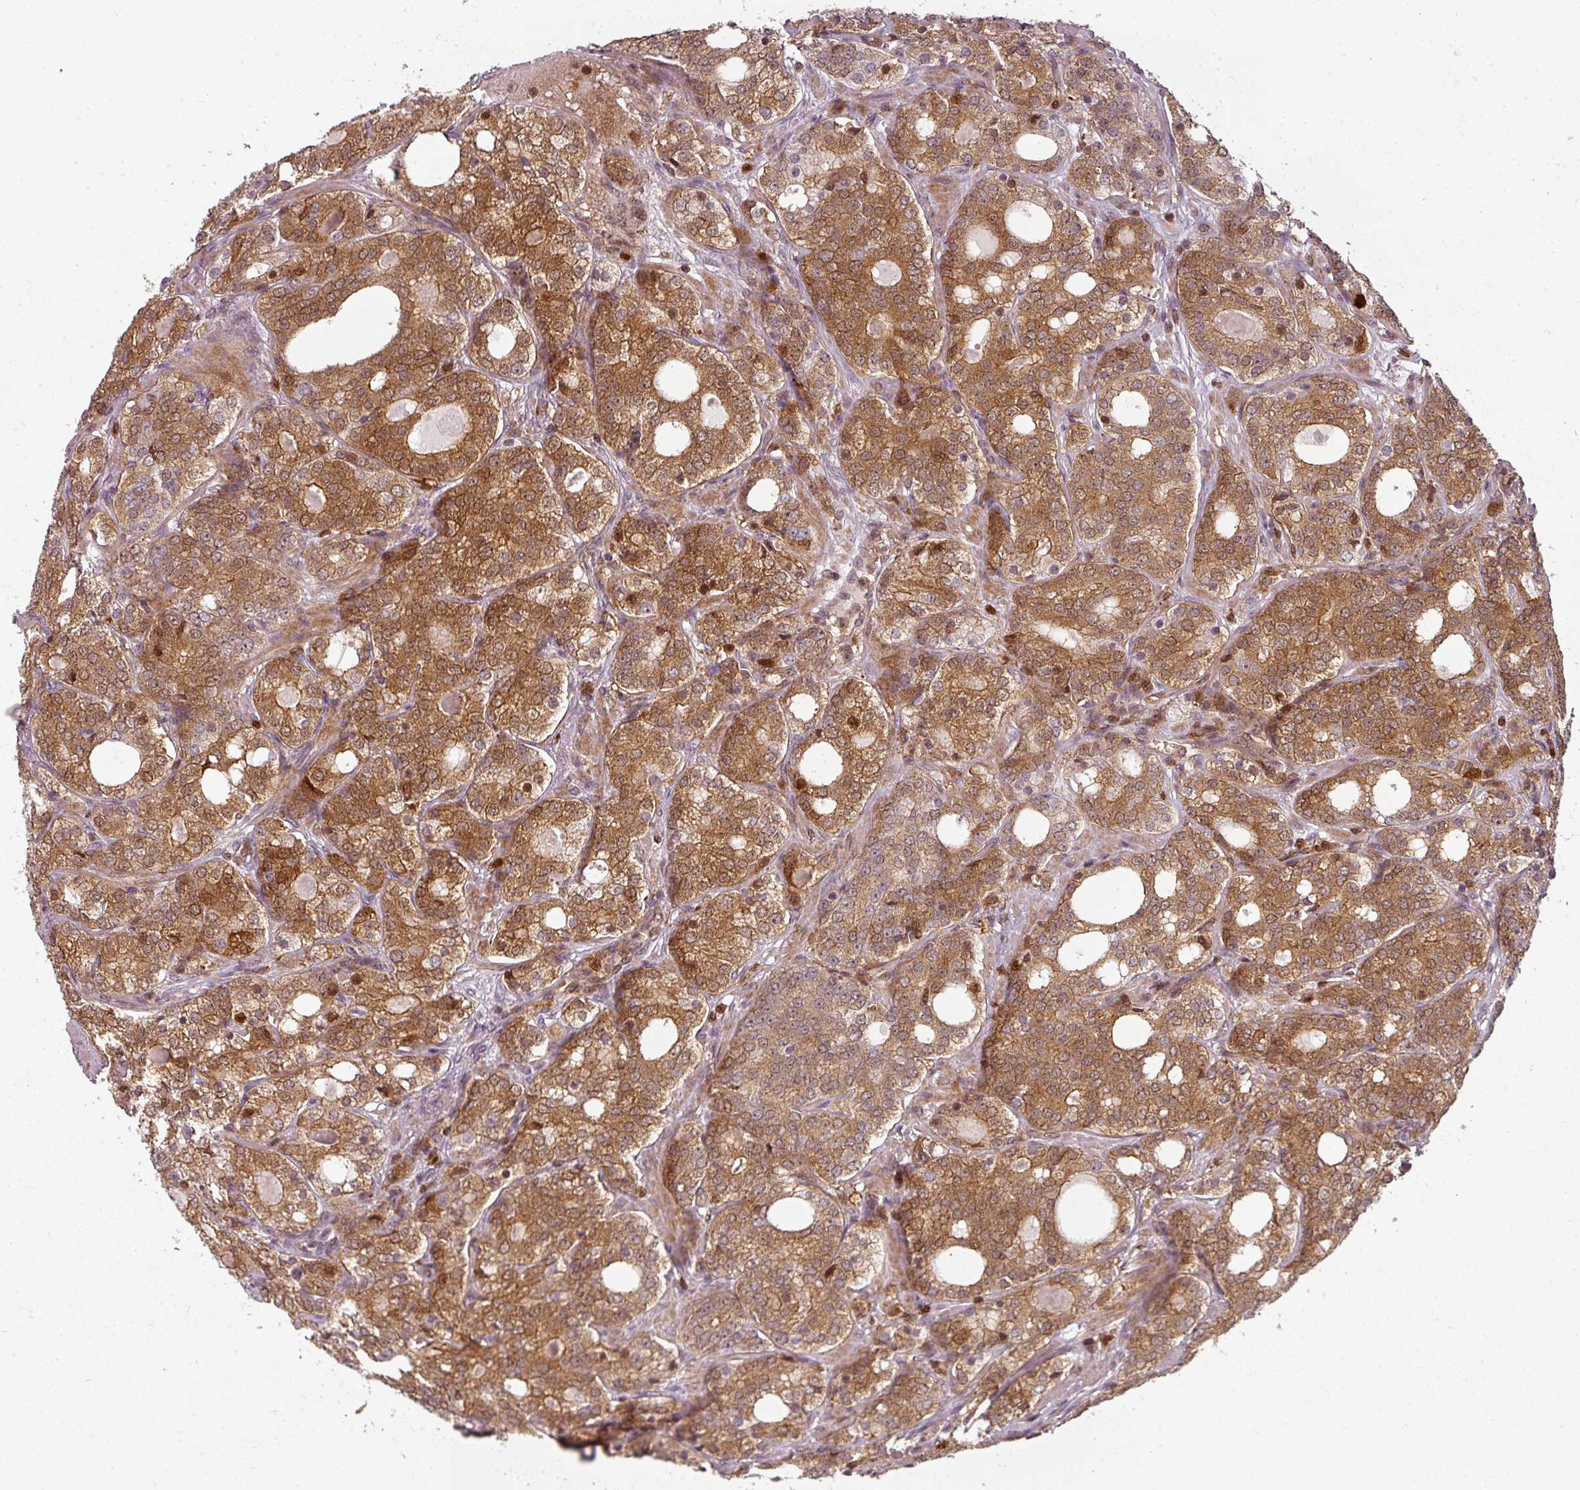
{"staining": {"intensity": "moderate", "quantity": ">75%", "location": "cytoplasmic/membranous"}, "tissue": "prostate cancer", "cell_type": "Tumor cells", "image_type": "cancer", "snomed": [{"axis": "morphology", "description": "Adenocarcinoma, High grade"}, {"axis": "topography", "description": "Prostate"}], "caption": "Prostate cancer tissue displays moderate cytoplasmic/membranous positivity in about >75% of tumor cells, visualized by immunohistochemistry. The protein is shown in brown color, while the nuclei are stained blue.", "gene": "CLIC1", "patient": {"sex": "male", "age": 64}}